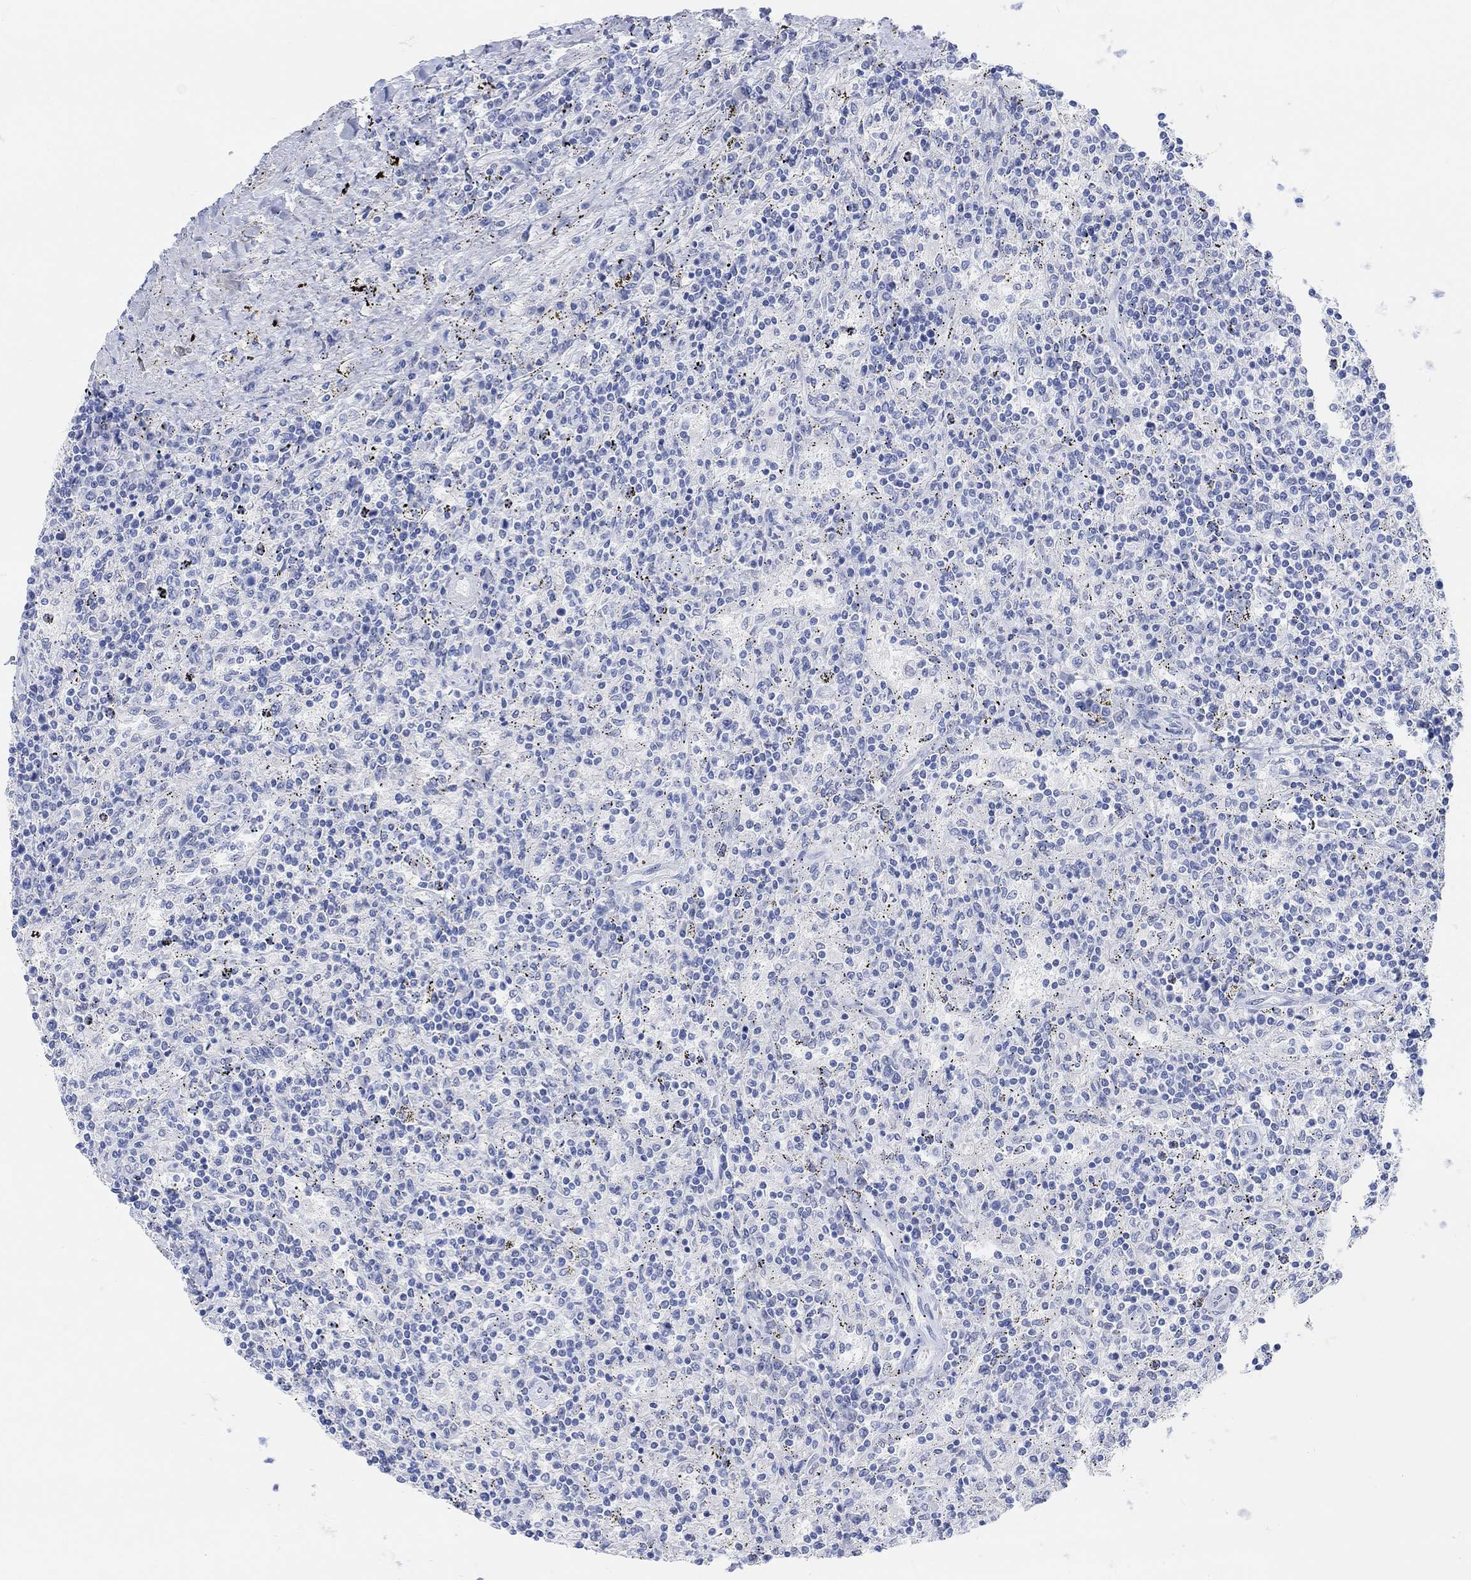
{"staining": {"intensity": "negative", "quantity": "none", "location": "none"}, "tissue": "lymphoma", "cell_type": "Tumor cells", "image_type": "cancer", "snomed": [{"axis": "morphology", "description": "Malignant lymphoma, non-Hodgkin's type, Low grade"}, {"axis": "topography", "description": "Lymph node"}], "caption": "IHC photomicrograph of lymphoma stained for a protein (brown), which demonstrates no positivity in tumor cells.", "gene": "ENO4", "patient": {"sex": "male", "age": 52}}